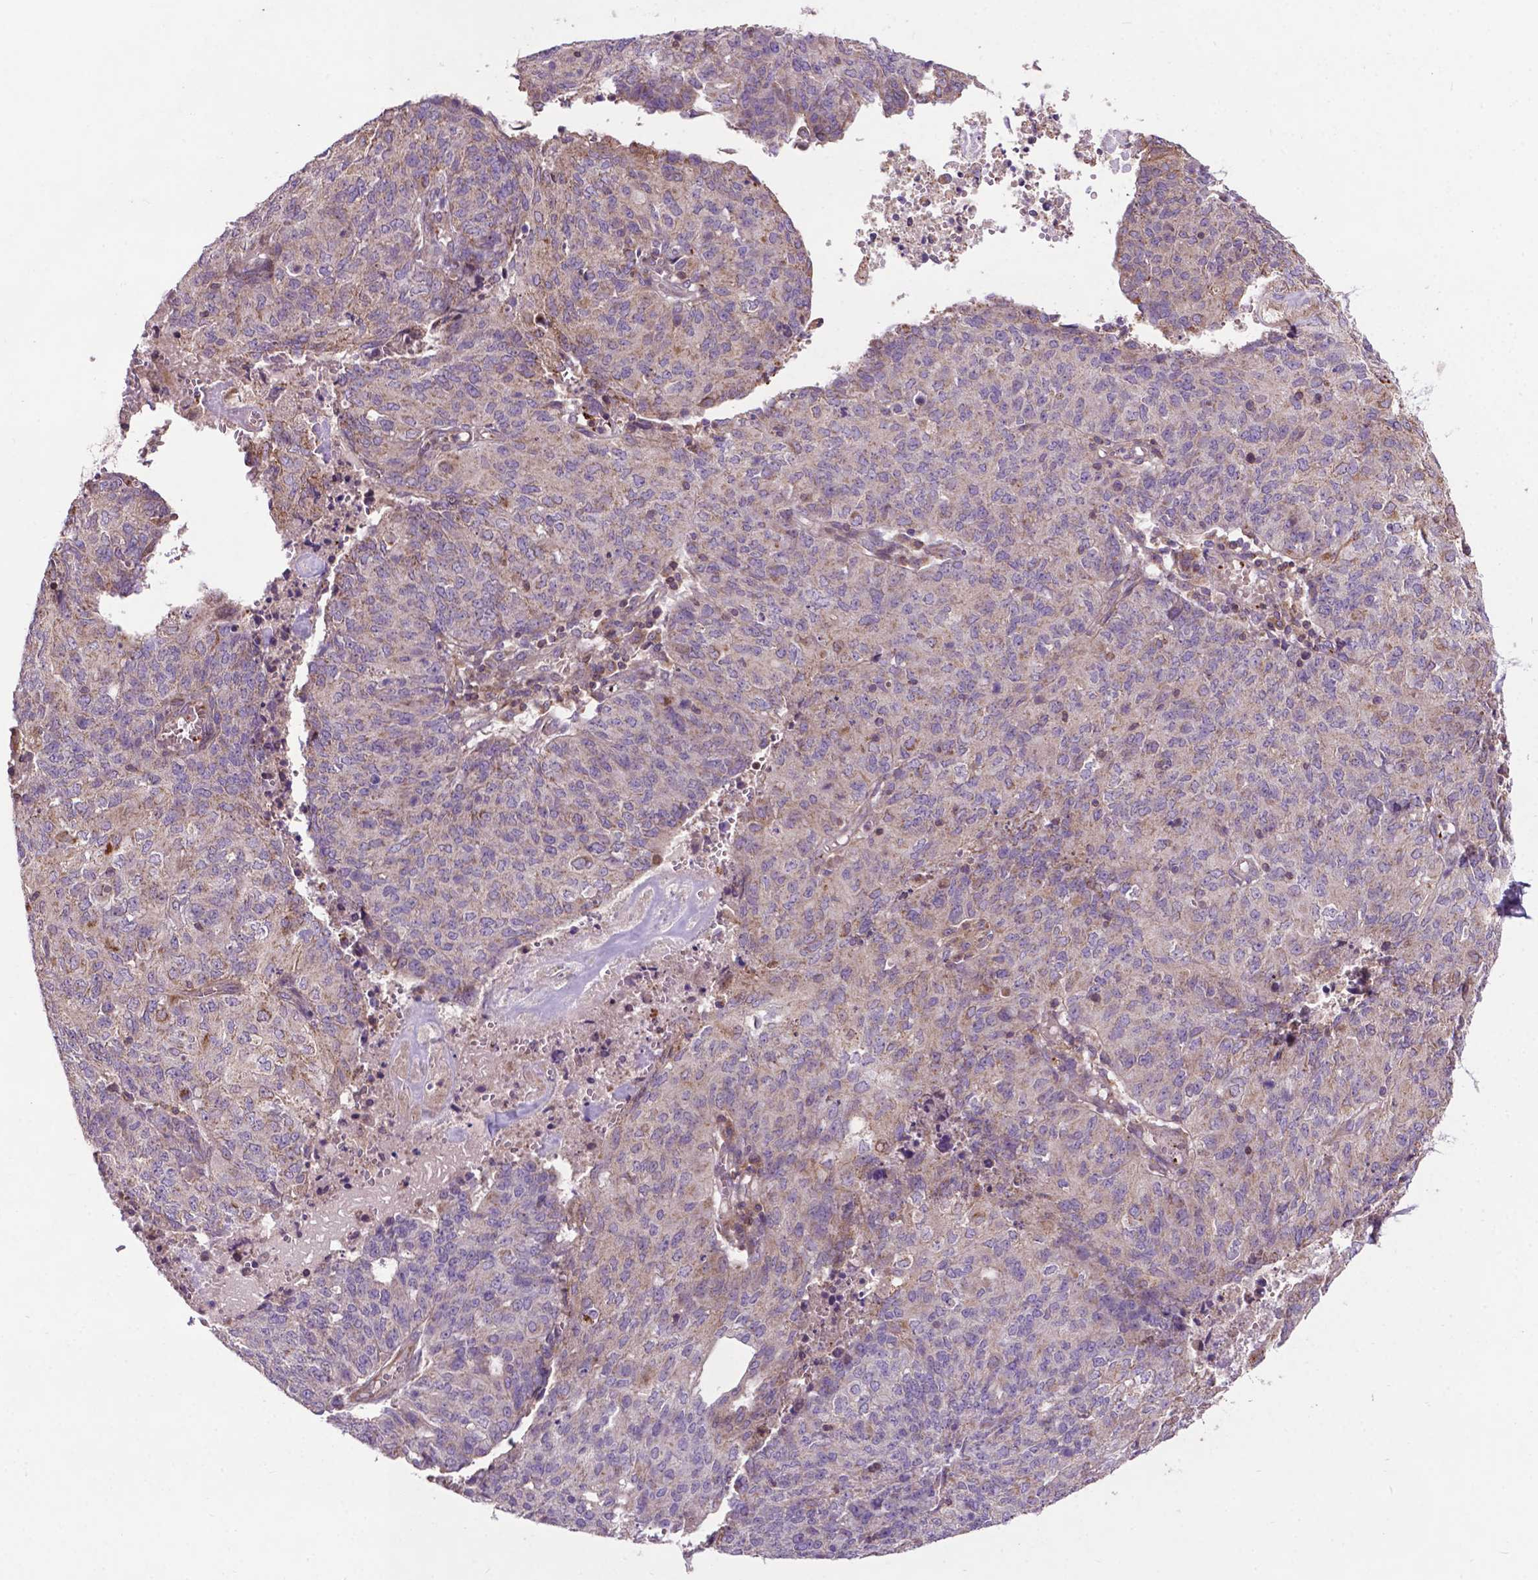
{"staining": {"intensity": "weak", "quantity": "<25%", "location": "cytoplasmic/membranous"}, "tissue": "endometrial cancer", "cell_type": "Tumor cells", "image_type": "cancer", "snomed": [{"axis": "morphology", "description": "Adenocarcinoma, NOS"}, {"axis": "topography", "description": "Endometrium"}], "caption": "Tumor cells show no significant positivity in endometrial cancer (adenocarcinoma).", "gene": "SPNS2", "patient": {"sex": "female", "age": 82}}